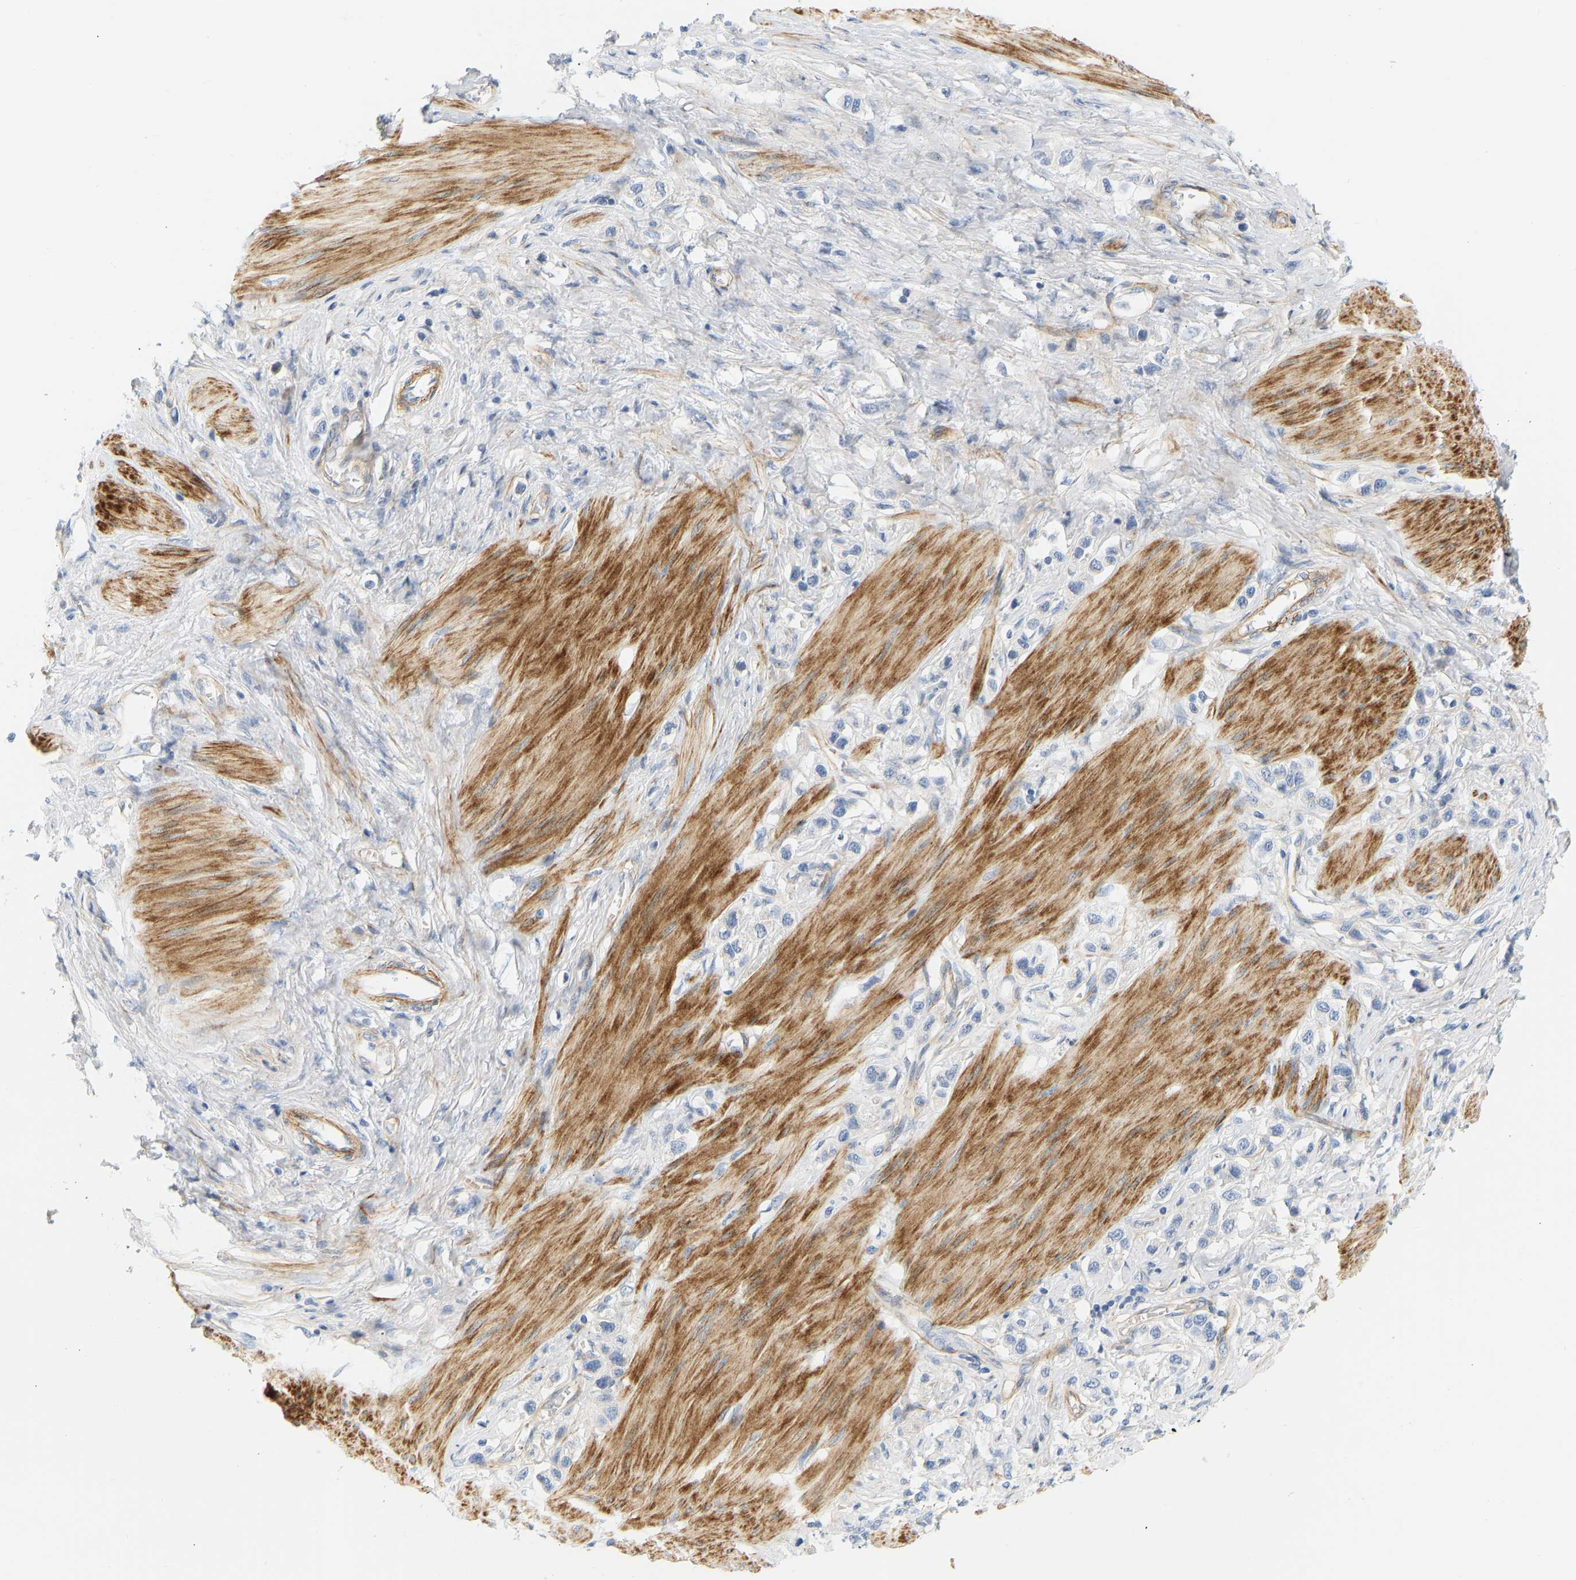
{"staining": {"intensity": "negative", "quantity": "none", "location": "none"}, "tissue": "stomach cancer", "cell_type": "Tumor cells", "image_type": "cancer", "snomed": [{"axis": "morphology", "description": "Adenocarcinoma, NOS"}, {"axis": "topography", "description": "Stomach"}], "caption": "DAB (3,3'-diaminobenzidine) immunohistochemical staining of adenocarcinoma (stomach) shows no significant expression in tumor cells.", "gene": "SLC30A7", "patient": {"sex": "female", "age": 65}}